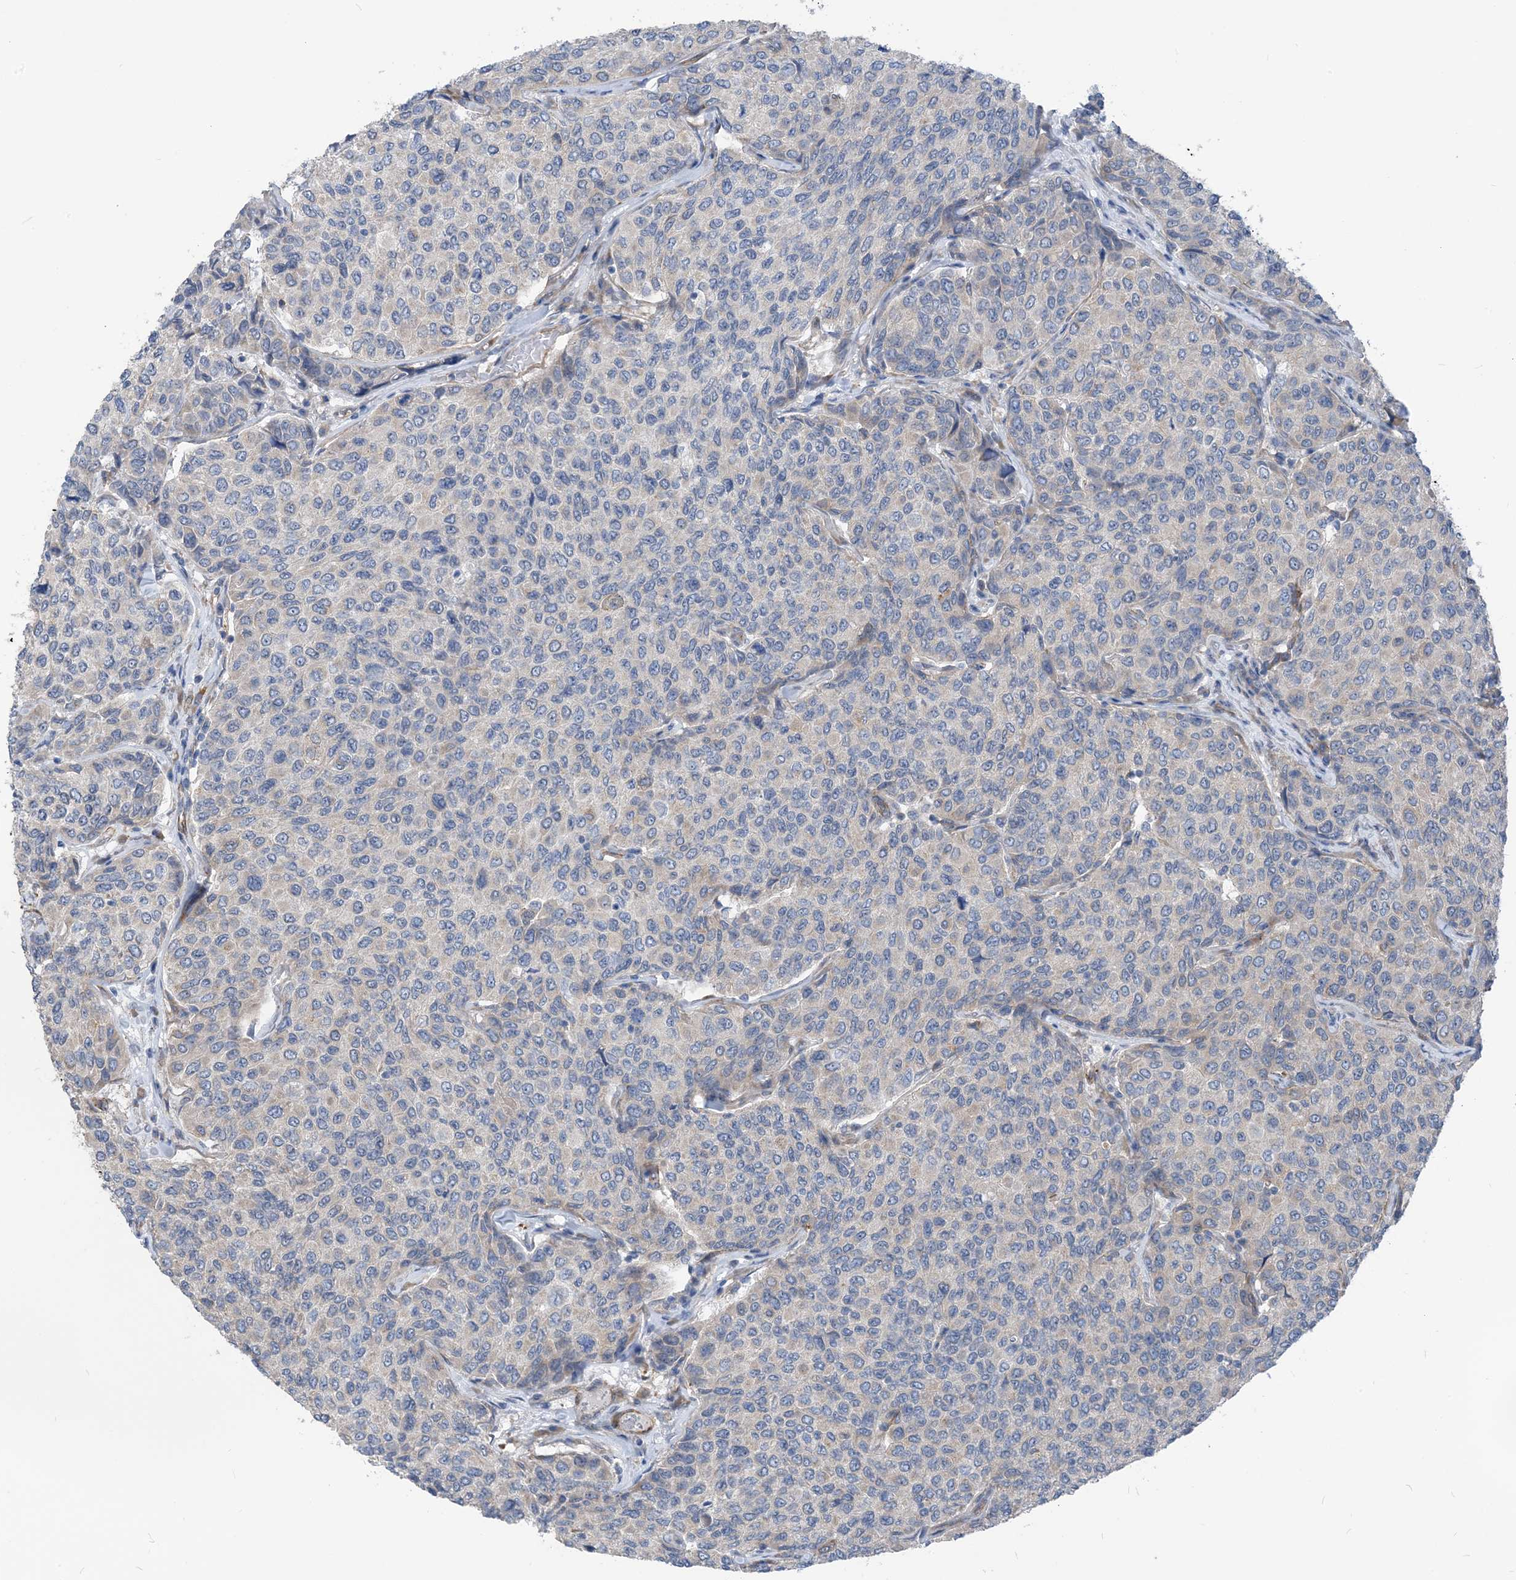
{"staining": {"intensity": "negative", "quantity": "none", "location": "none"}, "tissue": "breast cancer", "cell_type": "Tumor cells", "image_type": "cancer", "snomed": [{"axis": "morphology", "description": "Duct carcinoma"}, {"axis": "topography", "description": "Breast"}], "caption": "Immunohistochemical staining of human breast invasive ductal carcinoma demonstrates no significant staining in tumor cells.", "gene": "PLEKHA3", "patient": {"sex": "female", "age": 55}}